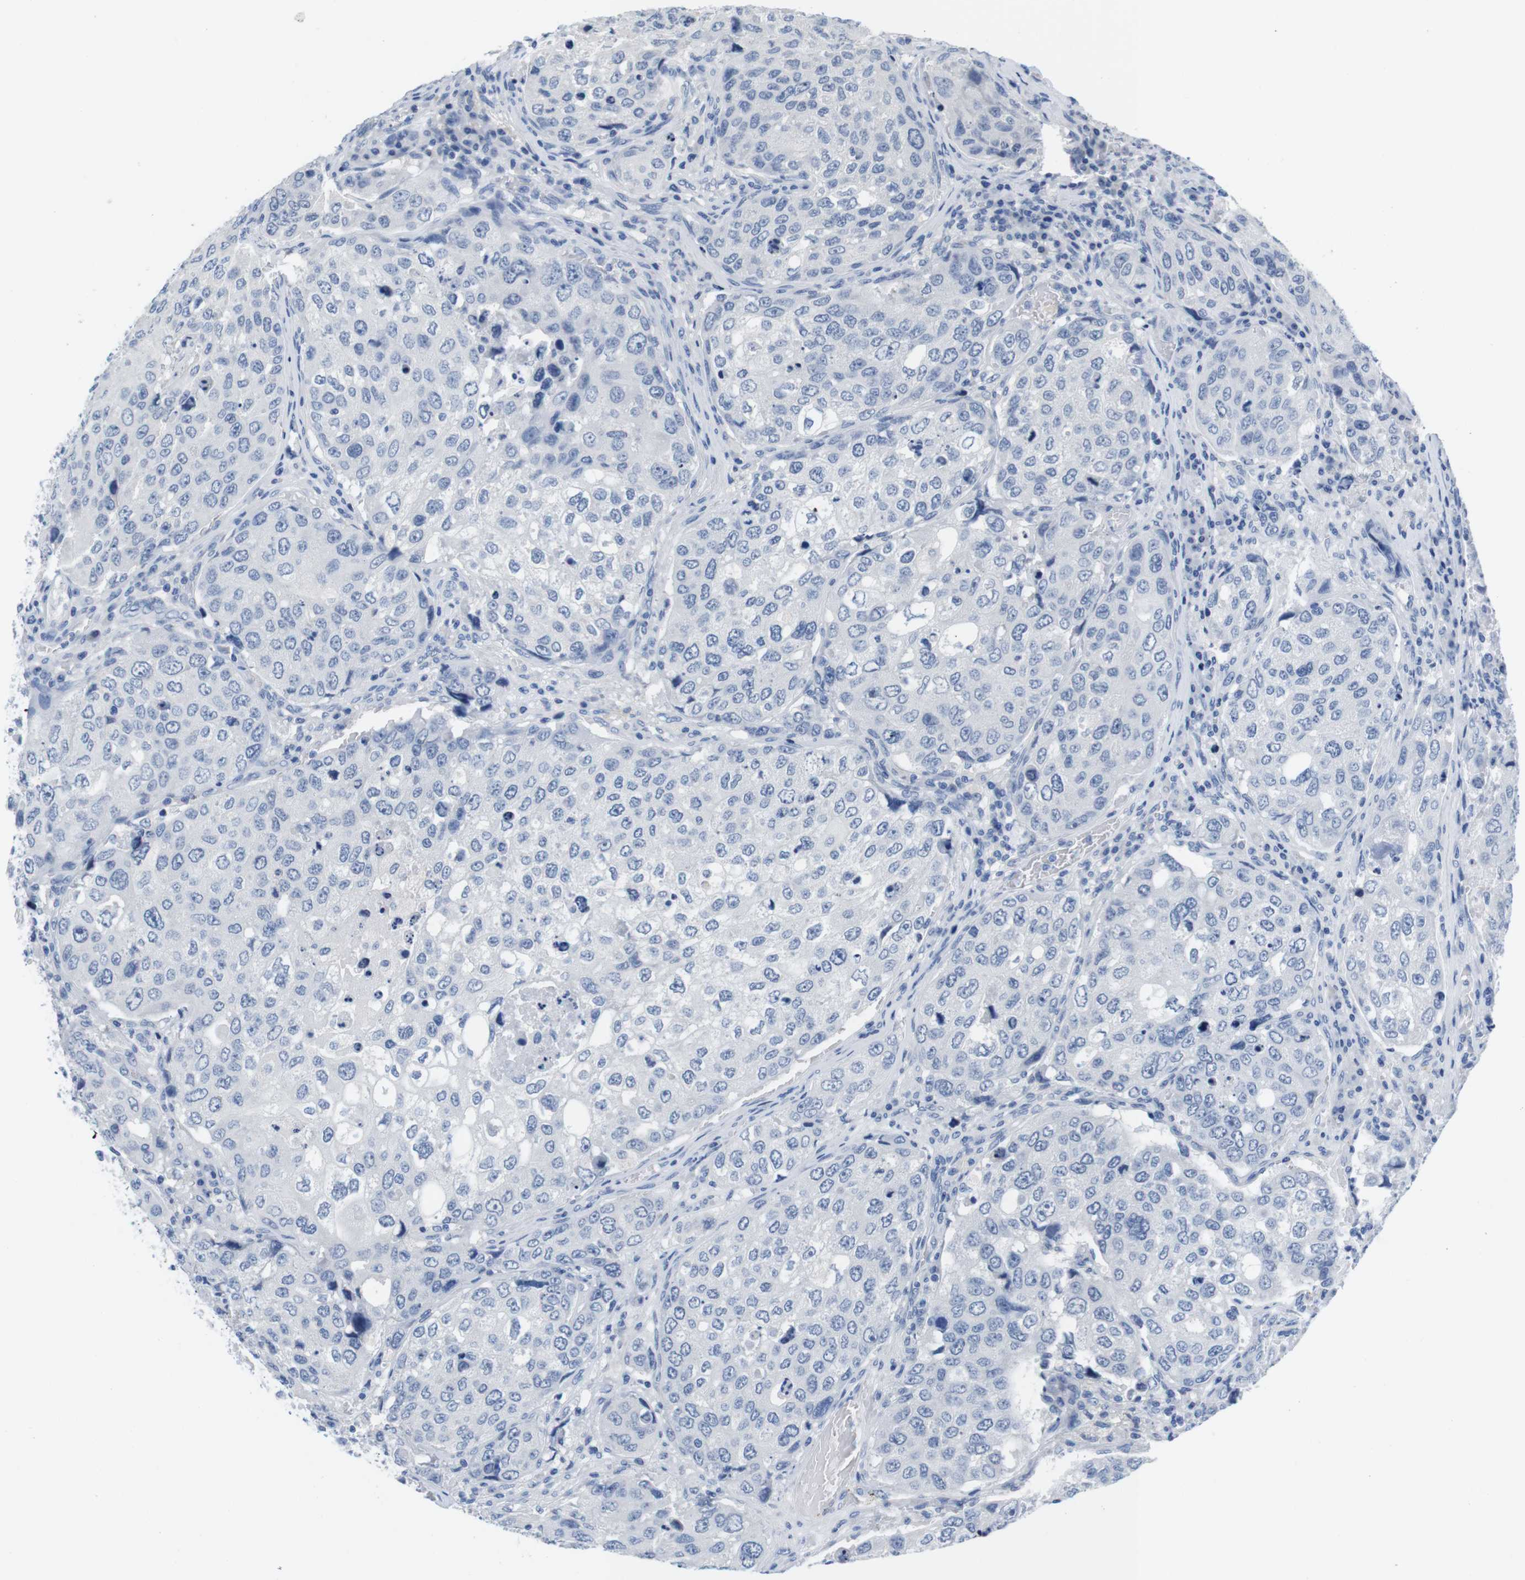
{"staining": {"intensity": "negative", "quantity": "none", "location": "none"}, "tissue": "urothelial cancer", "cell_type": "Tumor cells", "image_type": "cancer", "snomed": [{"axis": "morphology", "description": "Urothelial carcinoma, High grade"}, {"axis": "topography", "description": "Lymph node"}, {"axis": "topography", "description": "Urinary bladder"}], "caption": "Urothelial cancer was stained to show a protein in brown. There is no significant expression in tumor cells.", "gene": "MAP6", "patient": {"sex": "male", "age": 51}}